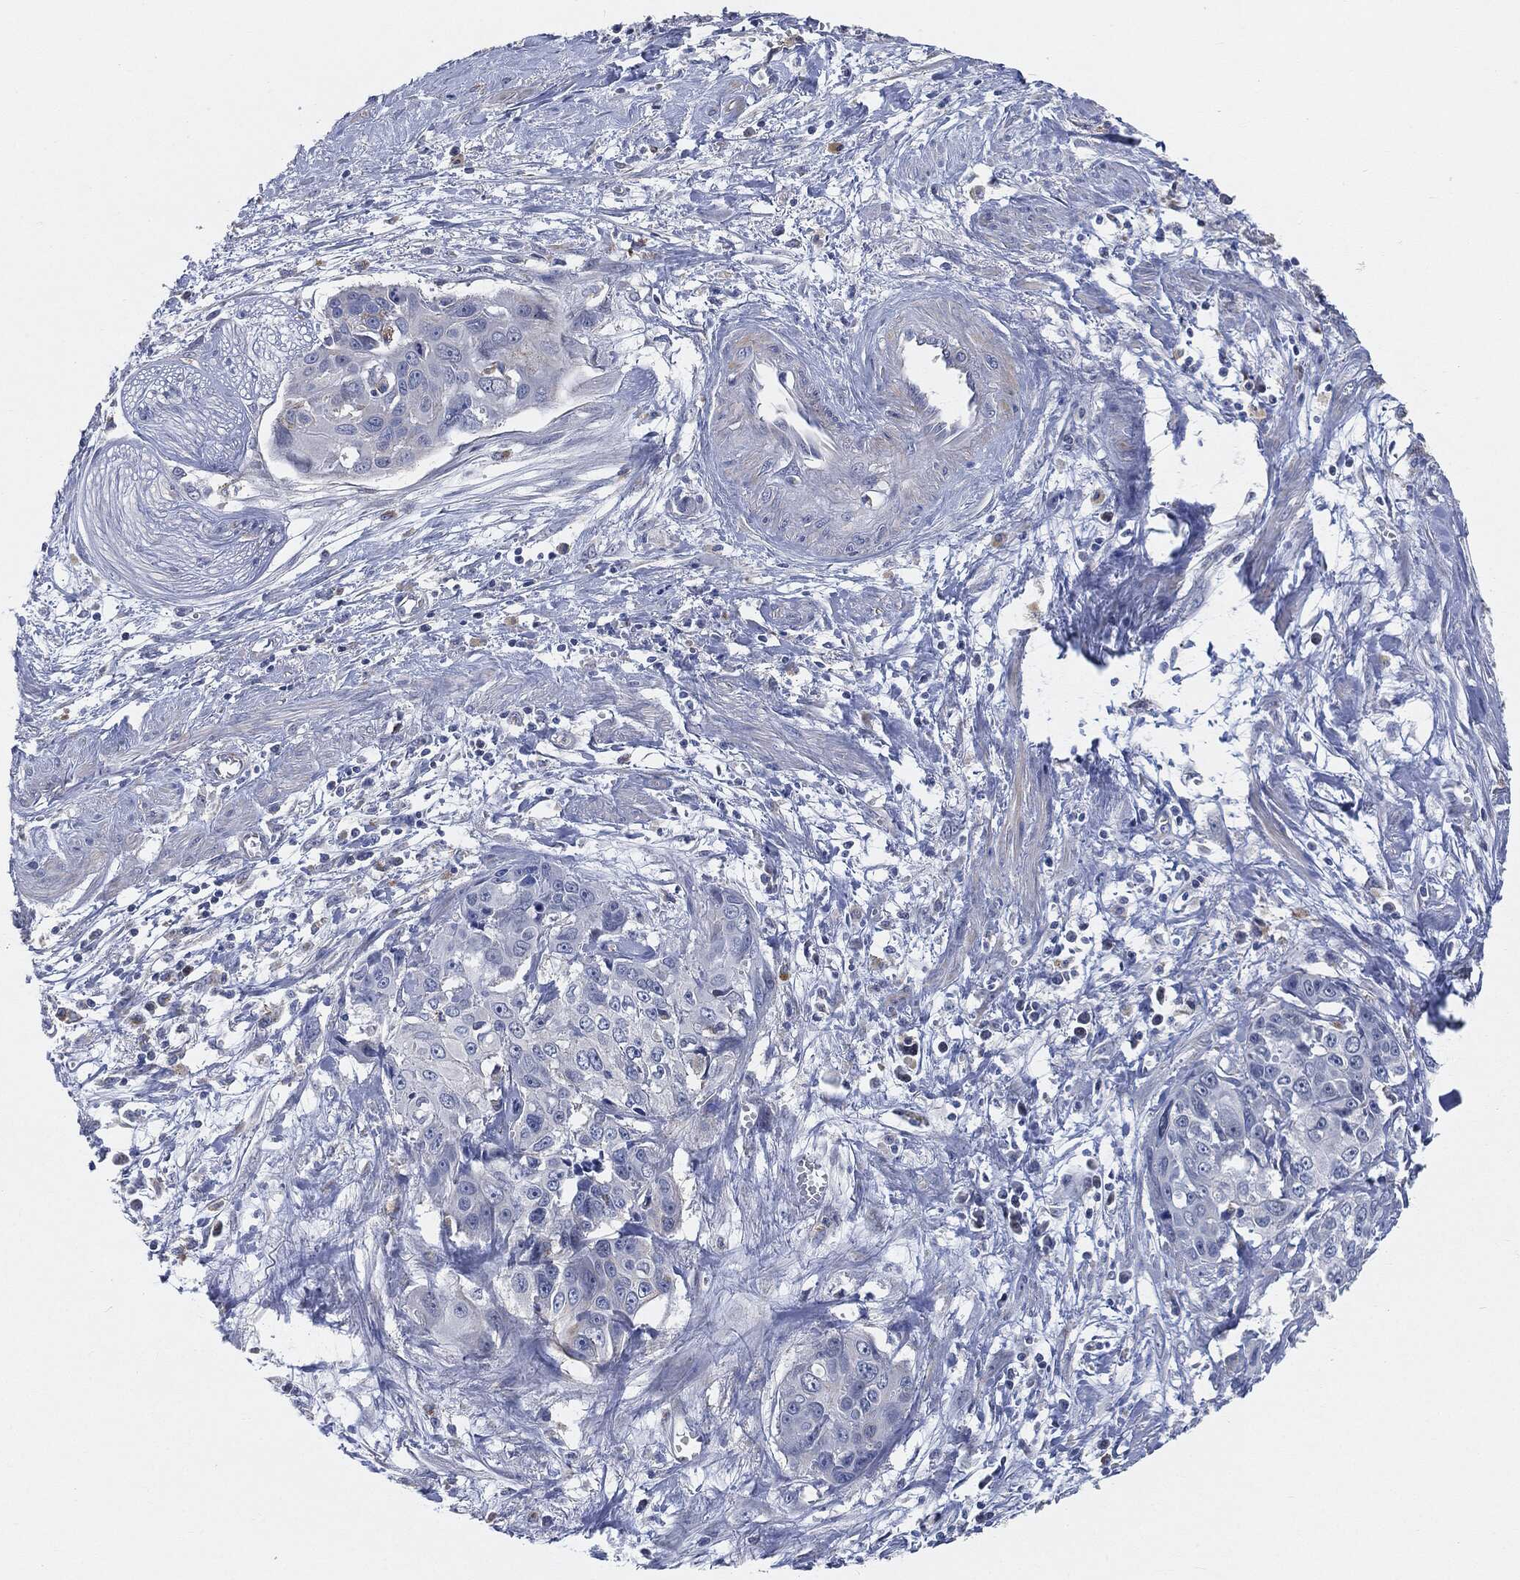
{"staining": {"intensity": "negative", "quantity": "none", "location": "none"}, "tissue": "cervical cancer", "cell_type": "Tumor cells", "image_type": "cancer", "snomed": [{"axis": "morphology", "description": "Squamous cell carcinoma, NOS"}, {"axis": "topography", "description": "Cervix"}], "caption": "Protein analysis of cervical squamous cell carcinoma shows no significant positivity in tumor cells. Nuclei are stained in blue.", "gene": "VSIG4", "patient": {"sex": "female", "age": 58}}